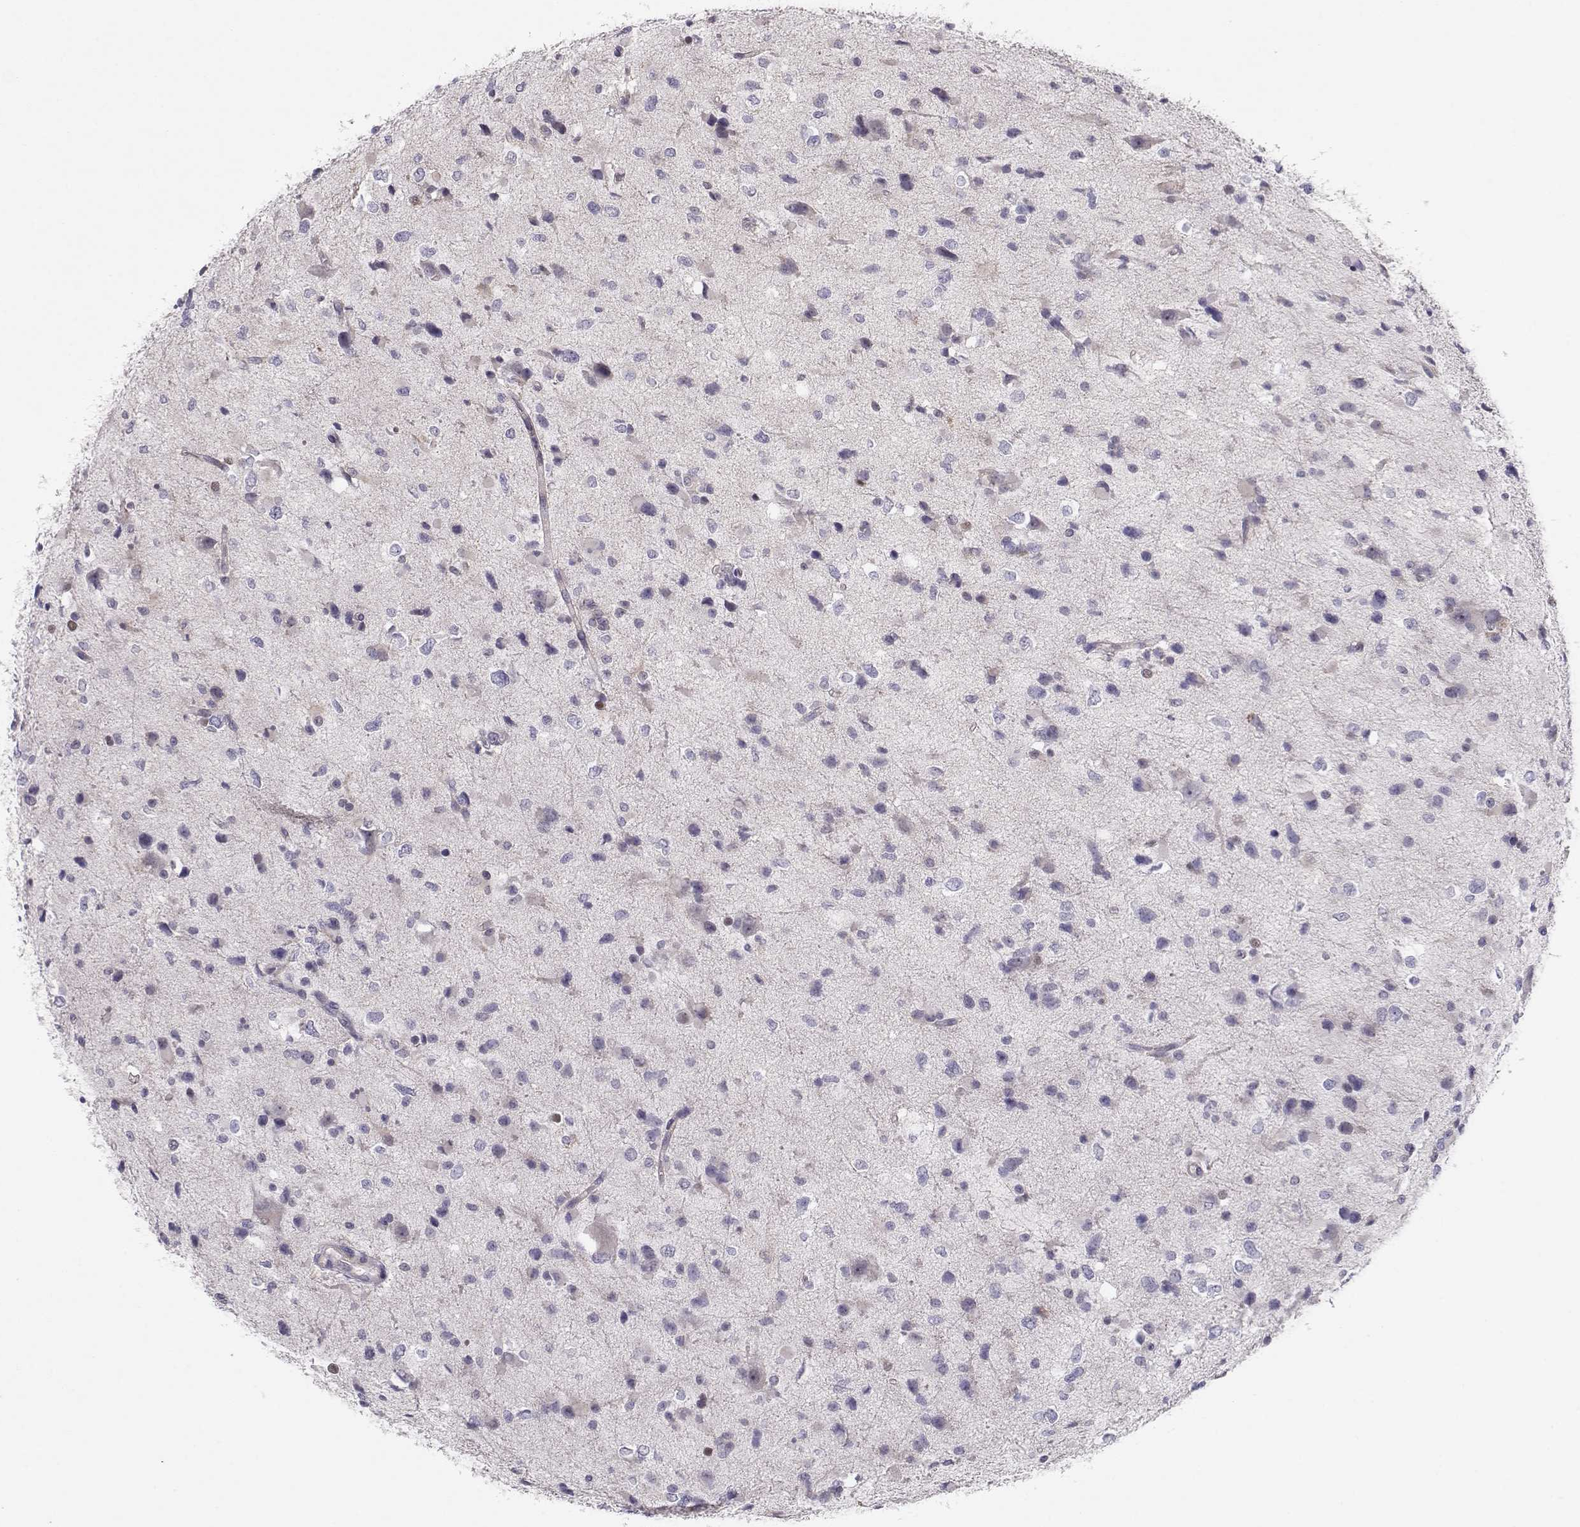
{"staining": {"intensity": "negative", "quantity": "none", "location": "none"}, "tissue": "glioma", "cell_type": "Tumor cells", "image_type": "cancer", "snomed": [{"axis": "morphology", "description": "Glioma, malignant, Low grade"}, {"axis": "topography", "description": "Brain"}], "caption": "A photomicrograph of glioma stained for a protein shows no brown staining in tumor cells.", "gene": "NPVF", "patient": {"sex": "female", "age": 32}}